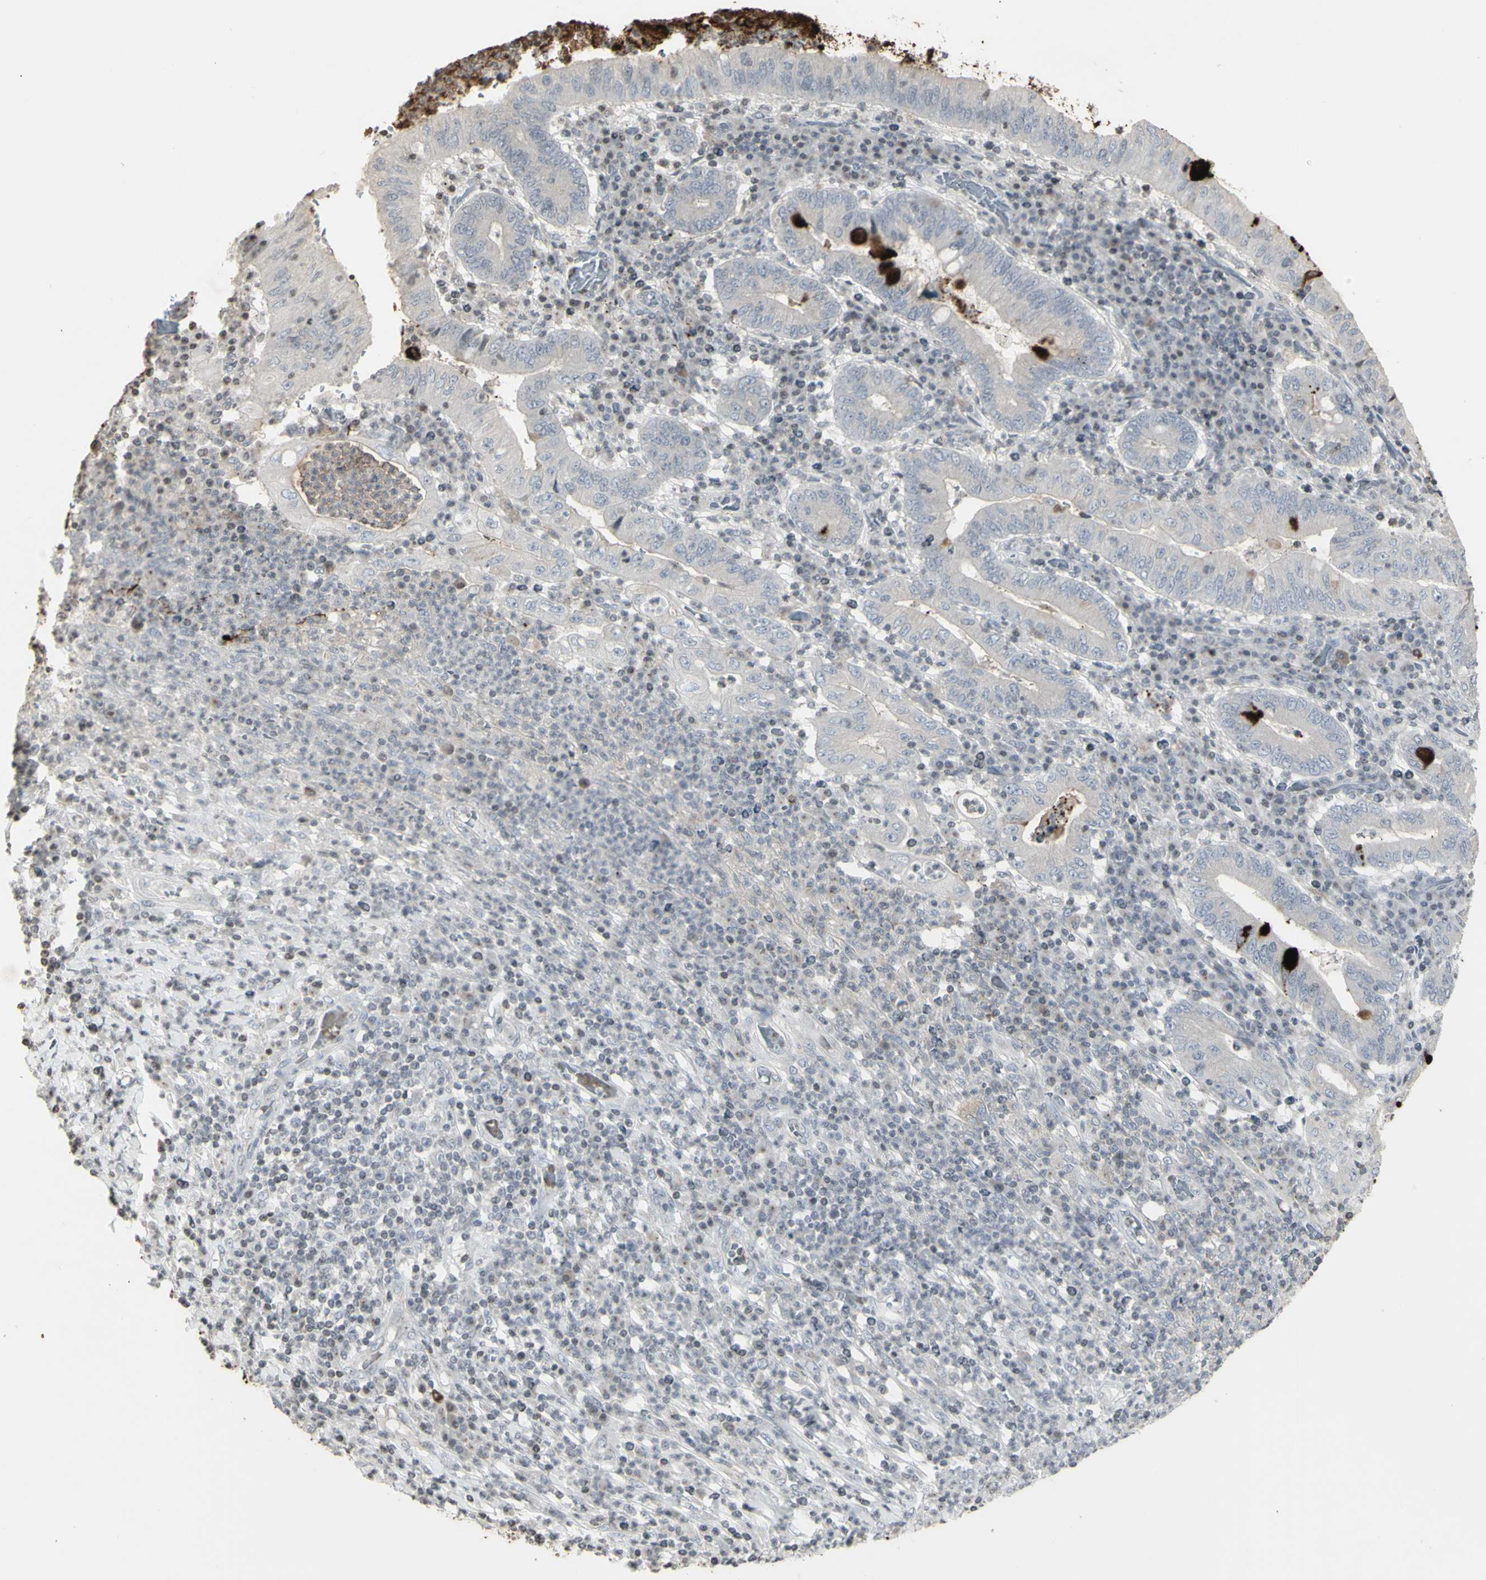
{"staining": {"intensity": "negative", "quantity": "none", "location": "none"}, "tissue": "stomach cancer", "cell_type": "Tumor cells", "image_type": "cancer", "snomed": [{"axis": "morphology", "description": "Normal tissue, NOS"}, {"axis": "morphology", "description": "Adenocarcinoma, NOS"}, {"axis": "topography", "description": "Esophagus"}, {"axis": "topography", "description": "Stomach, upper"}, {"axis": "topography", "description": "Peripheral nerve tissue"}], "caption": "The photomicrograph displays no staining of tumor cells in stomach cancer.", "gene": "MUC5AC", "patient": {"sex": "male", "age": 62}}